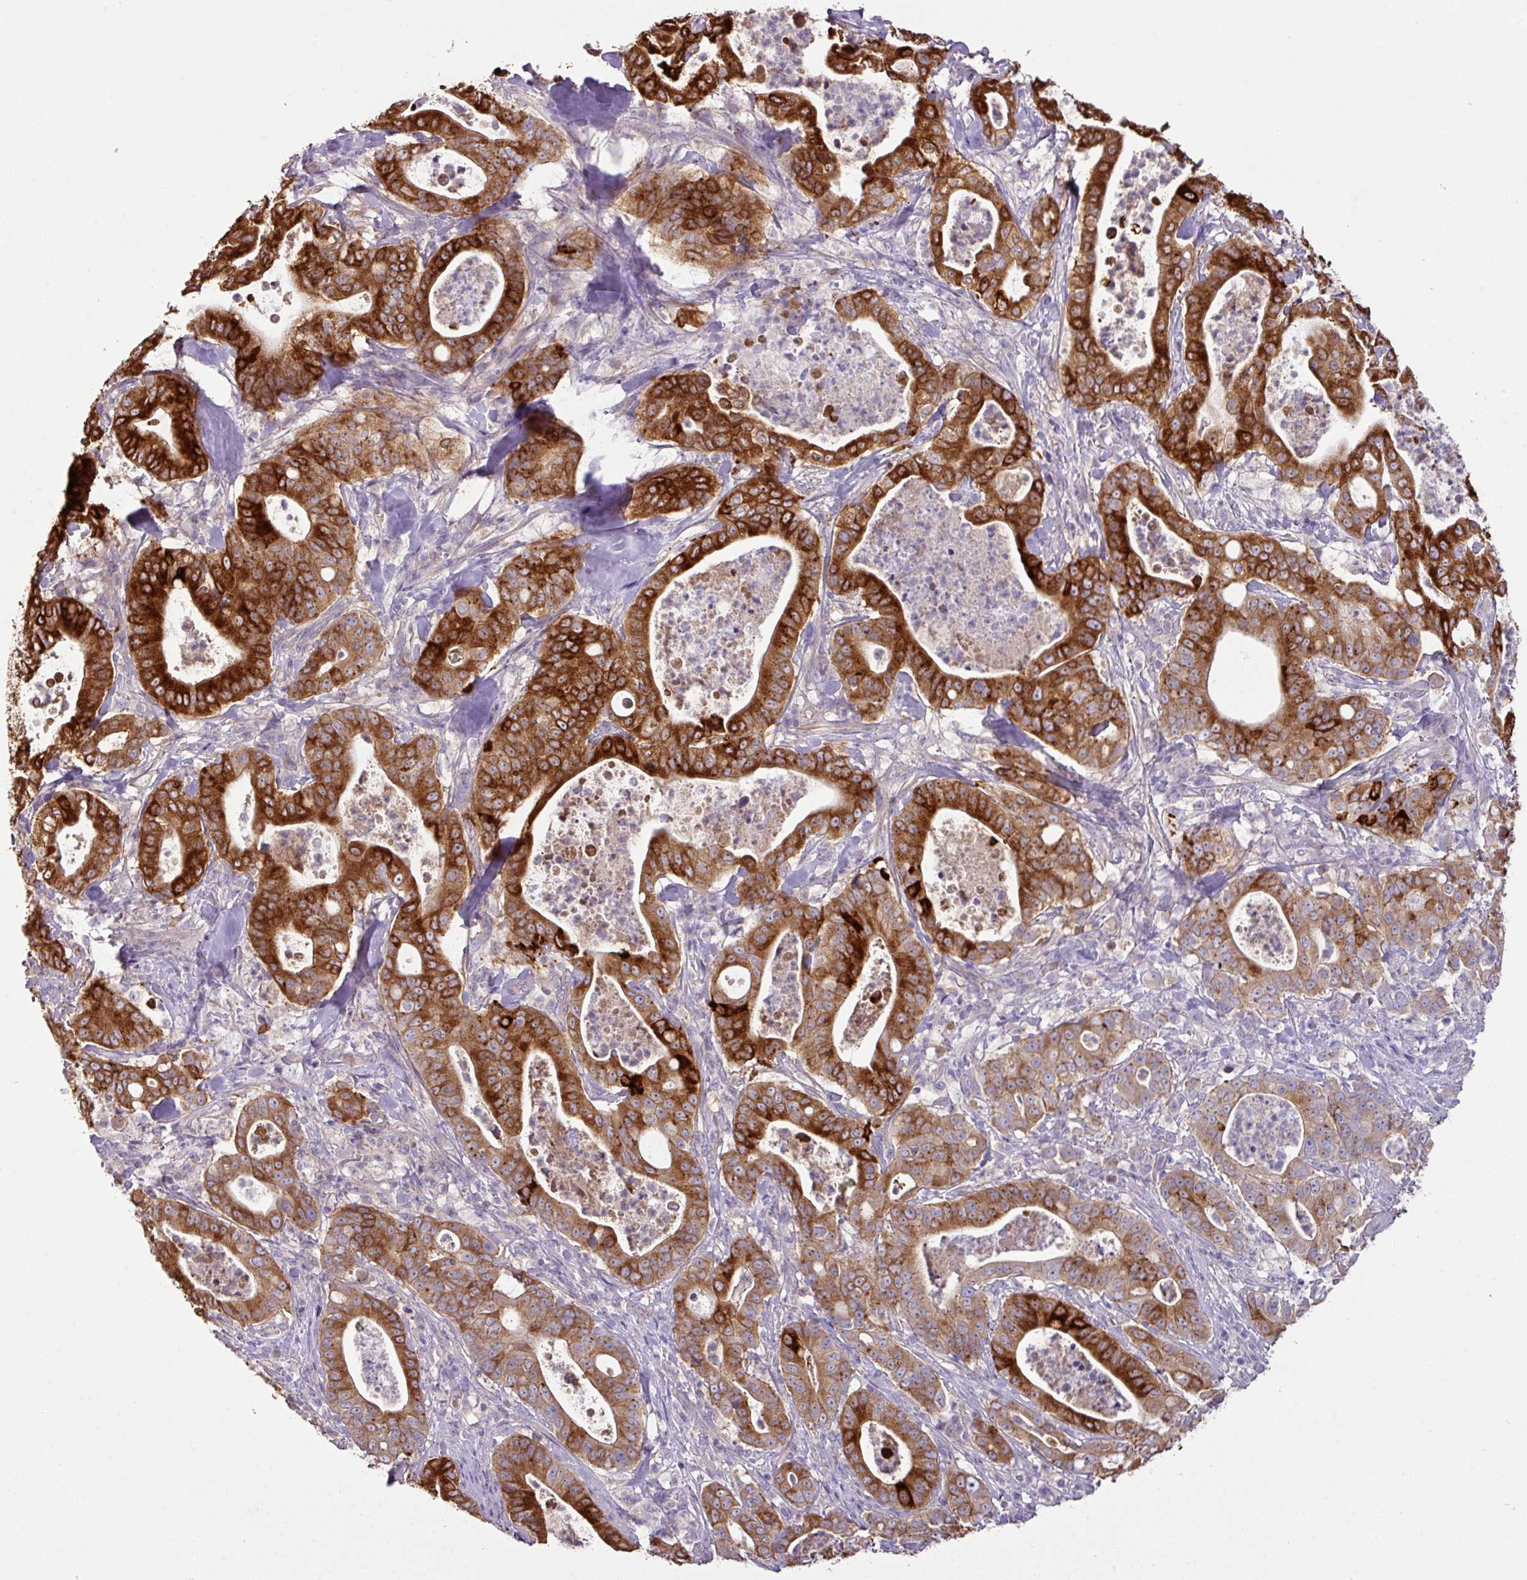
{"staining": {"intensity": "strong", "quantity": ">75%", "location": "cytoplasmic/membranous"}, "tissue": "pancreatic cancer", "cell_type": "Tumor cells", "image_type": "cancer", "snomed": [{"axis": "morphology", "description": "Adenocarcinoma, NOS"}, {"axis": "topography", "description": "Pancreas"}], "caption": "About >75% of tumor cells in pancreatic adenocarcinoma reveal strong cytoplasmic/membranous protein expression as visualized by brown immunohistochemical staining.", "gene": "AGR3", "patient": {"sex": "male", "age": 71}}